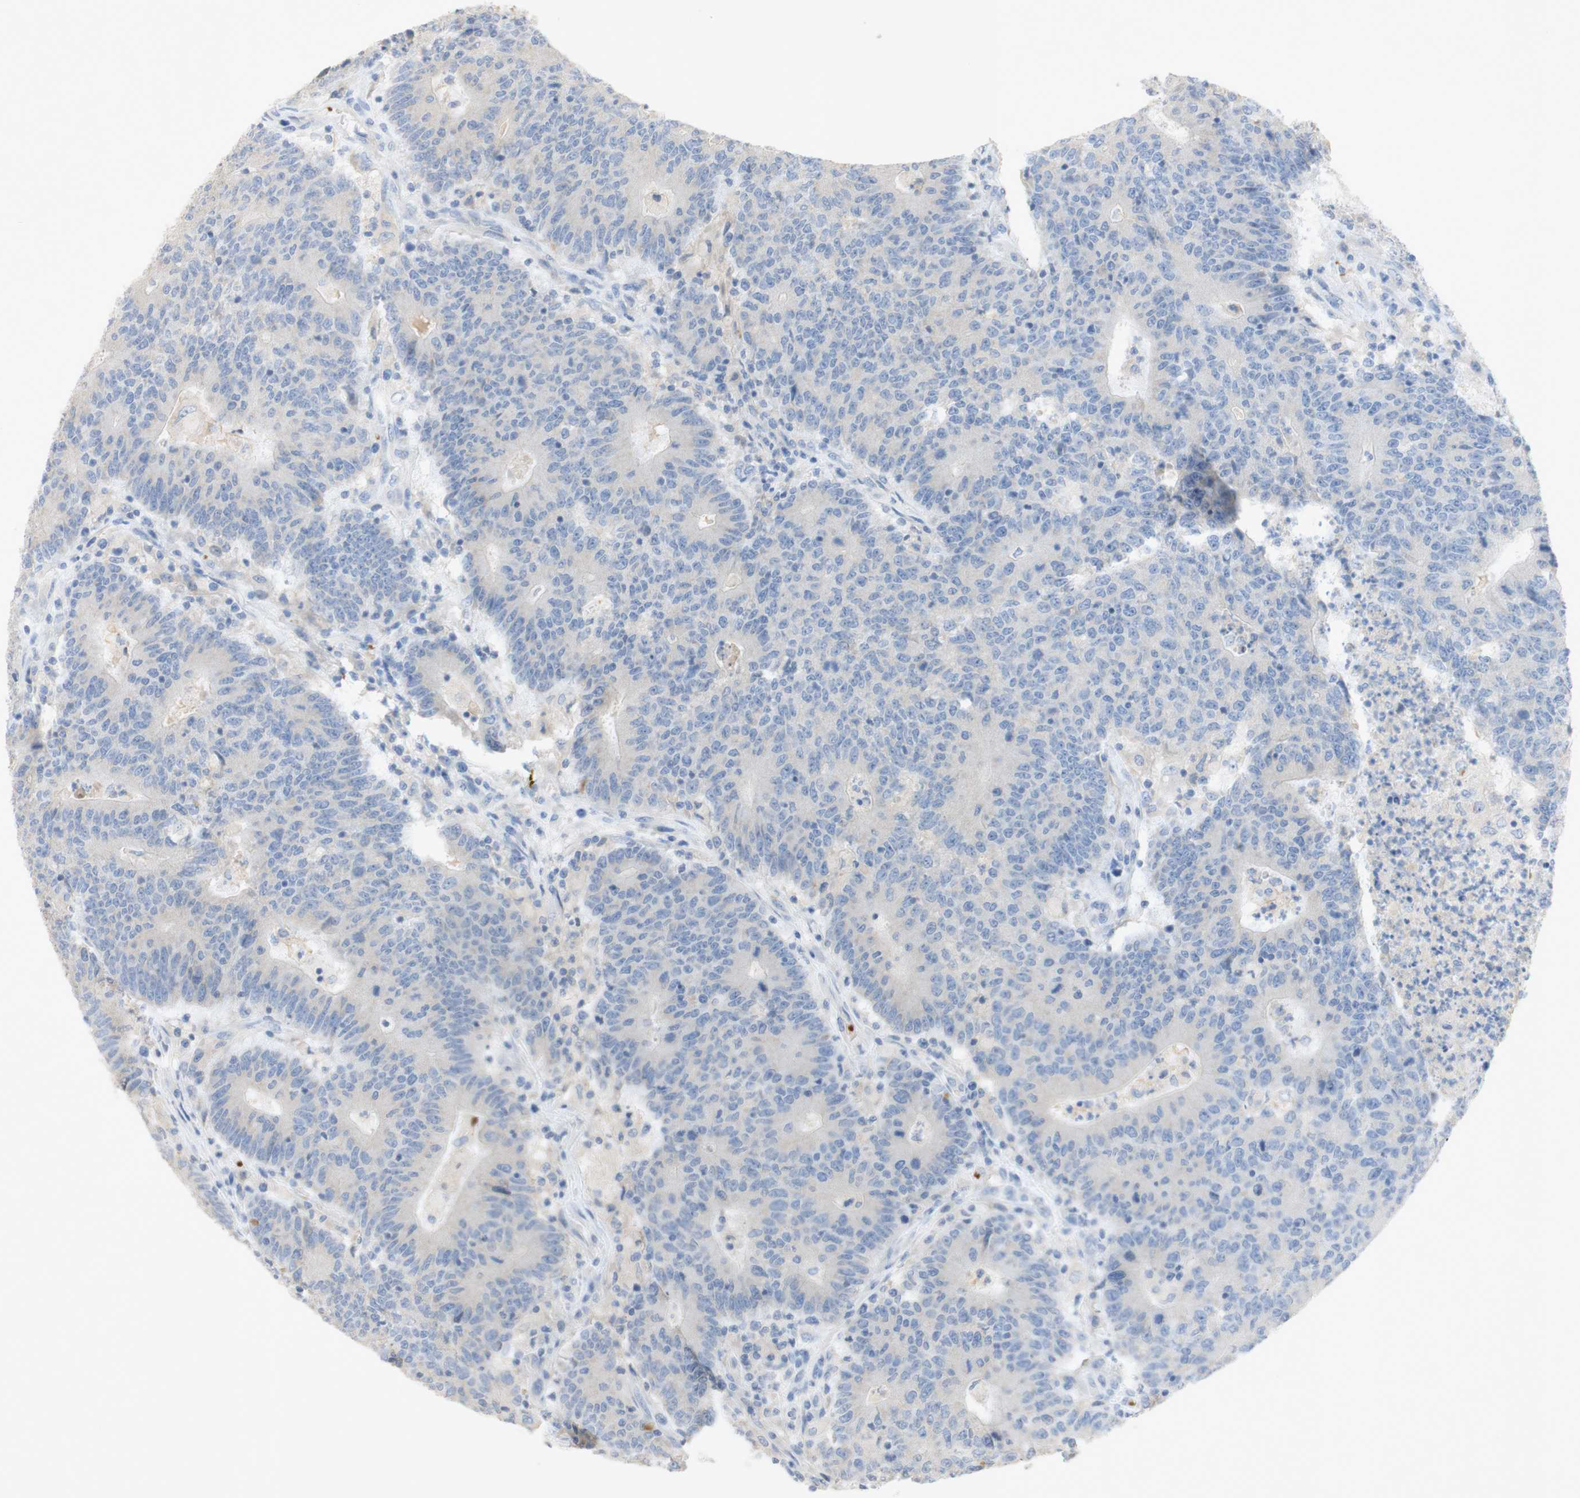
{"staining": {"intensity": "negative", "quantity": "none", "location": "none"}, "tissue": "colorectal cancer", "cell_type": "Tumor cells", "image_type": "cancer", "snomed": [{"axis": "morphology", "description": "Normal tissue, NOS"}, {"axis": "morphology", "description": "Adenocarcinoma, NOS"}, {"axis": "topography", "description": "Colon"}], "caption": "This is an immunohistochemistry image of colorectal cancer (adenocarcinoma). There is no positivity in tumor cells.", "gene": "EPO", "patient": {"sex": "female", "age": 75}}